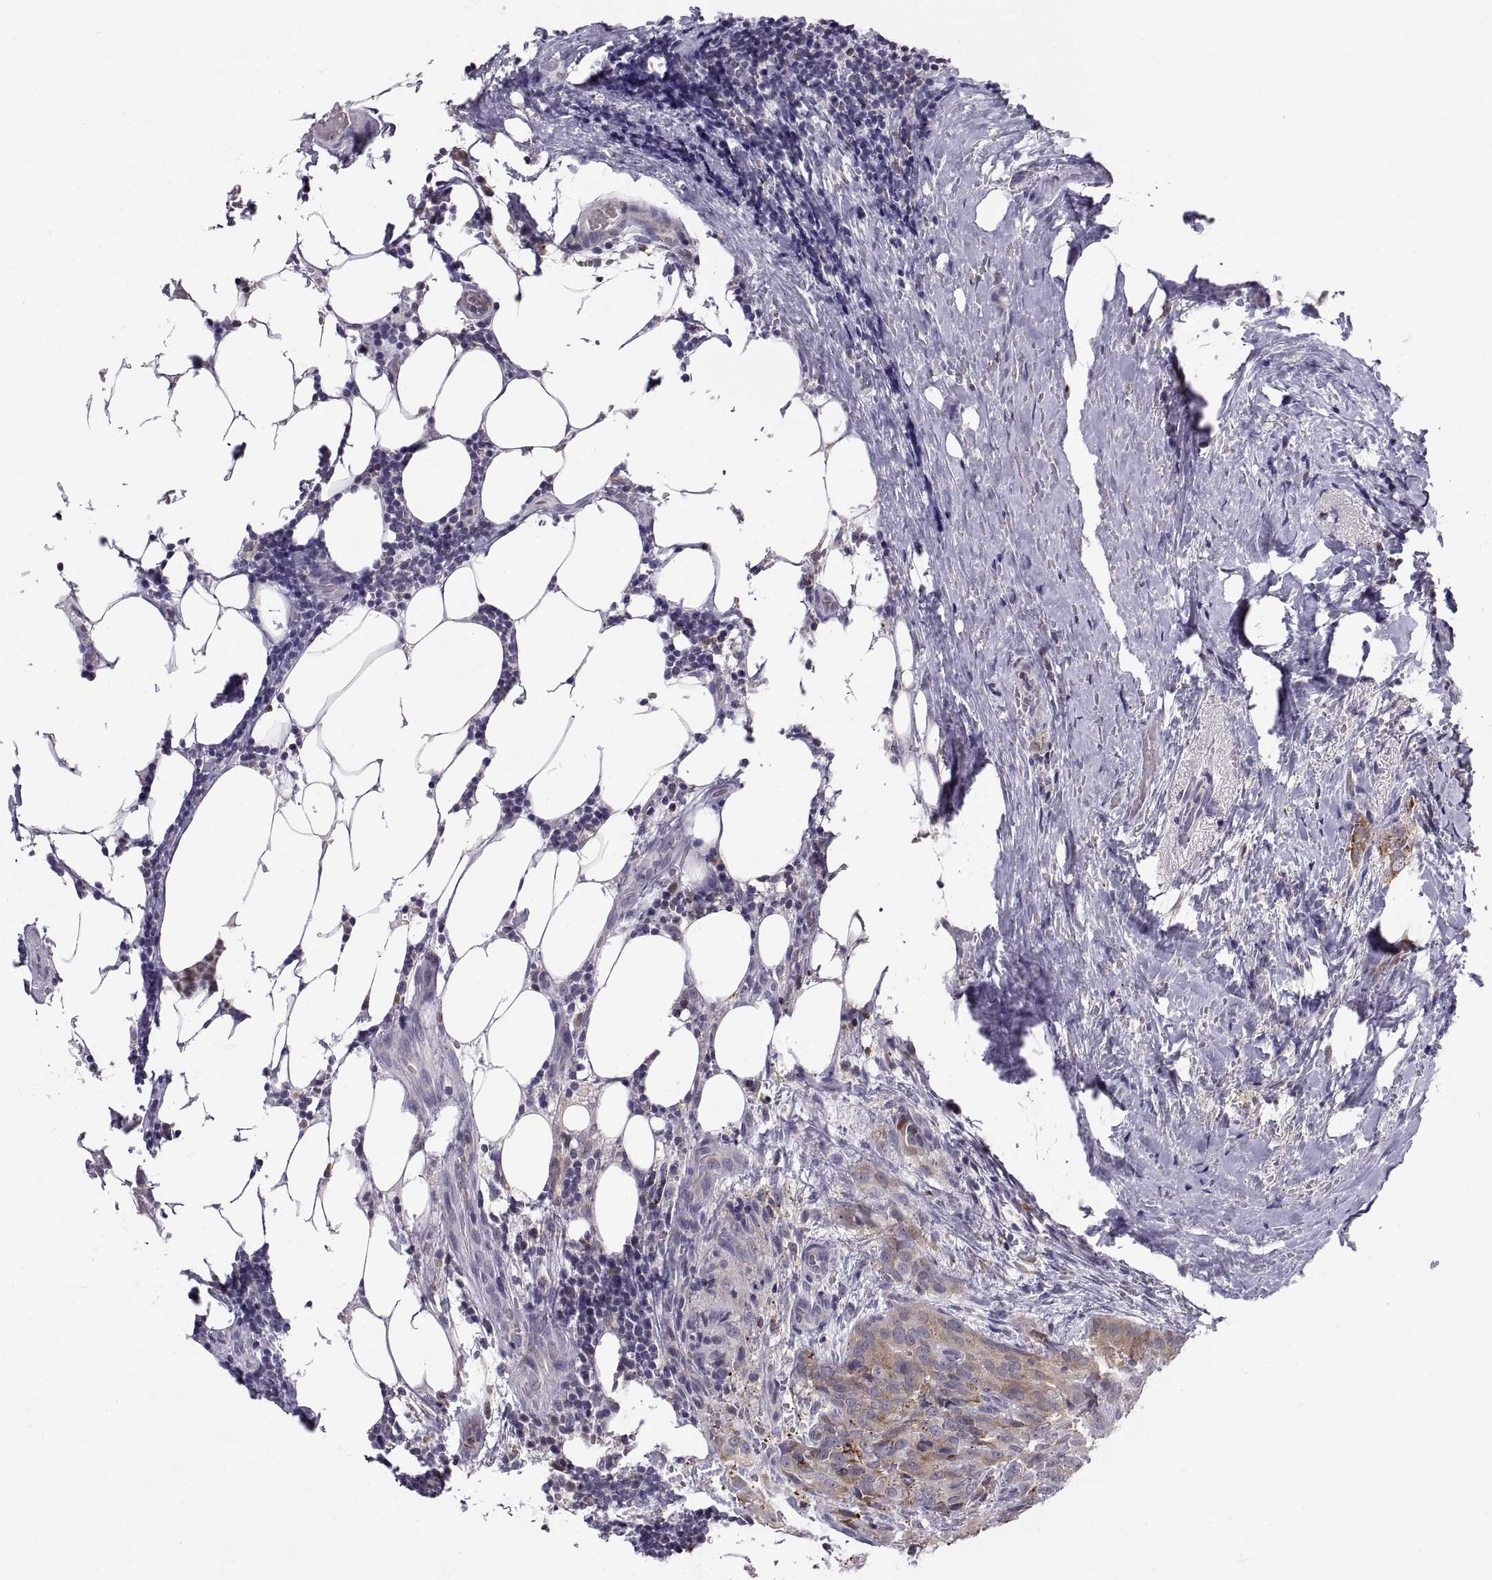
{"staining": {"intensity": "weak", "quantity": "25%-75%", "location": "cytoplasmic/membranous"}, "tissue": "thyroid cancer", "cell_type": "Tumor cells", "image_type": "cancer", "snomed": [{"axis": "morphology", "description": "Papillary adenocarcinoma, NOS"}, {"axis": "topography", "description": "Thyroid gland"}], "caption": "Immunohistochemical staining of thyroid papillary adenocarcinoma demonstrates low levels of weak cytoplasmic/membranous protein expression in approximately 25%-75% of tumor cells. (DAB (3,3'-diaminobenzidine) = brown stain, brightfield microscopy at high magnification).", "gene": "ERO1A", "patient": {"sex": "male", "age": 61}}